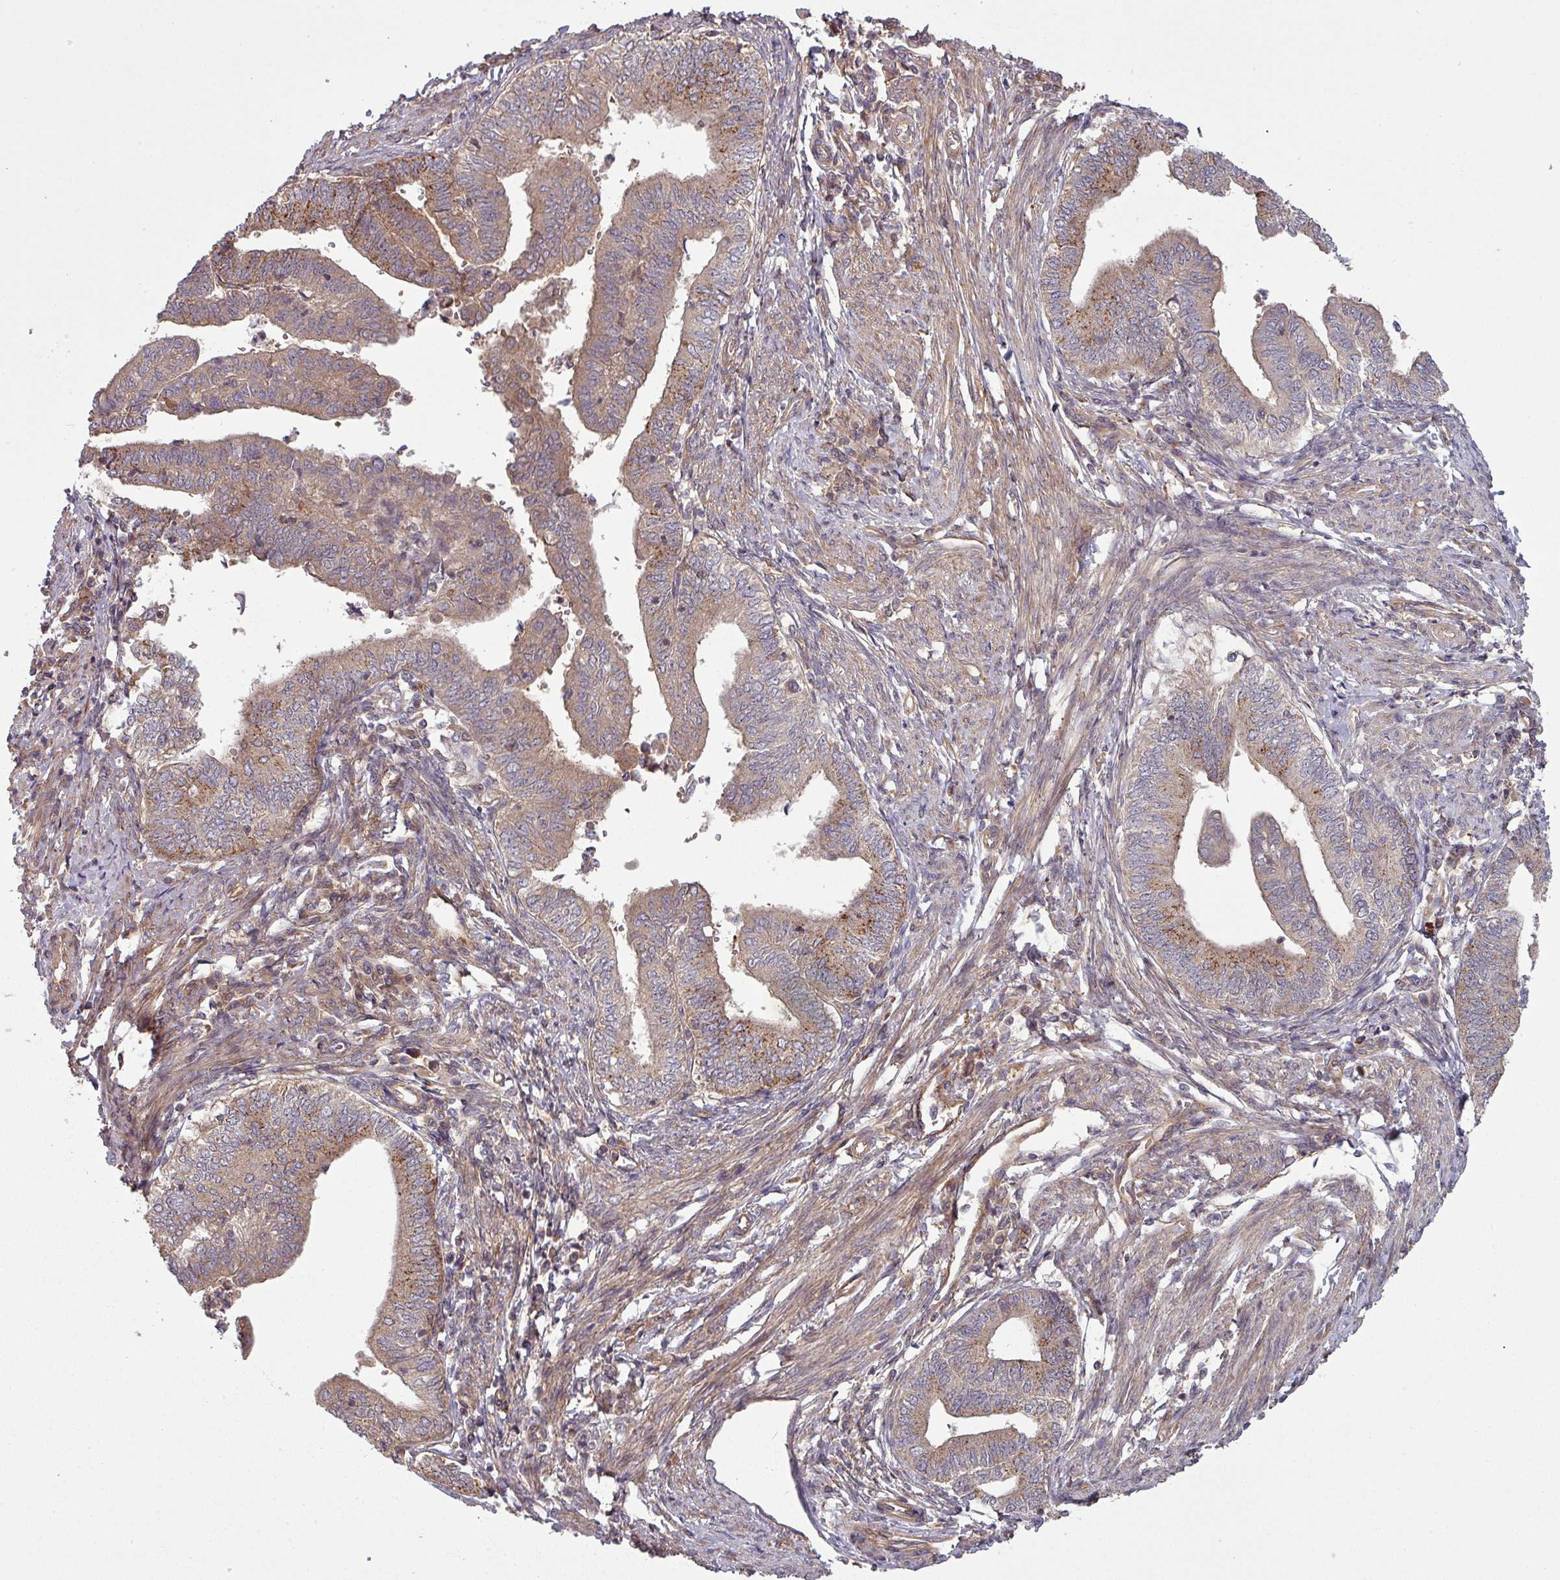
{"staining": {"intensity": "weak", "quantity": "25%-75%", "location": "cytoplasmic/membranous"}, "tissue": "endometrial cancer", "cell_type": "Tumor cells", "image_type": "cancer", "snomed": [{"axis": "morphology", "description": "Adenocarcinoma, NOS"}, {"axis": "topography", "description": "Endometrium"}], "caption": "Brown immunohistochemical staining in adenocarcinoma (endometrial) reveals weak cytoplasmic/membranous staining in approximately 25%-75% of tumor cells. The protein of interest is stained brown, and the nuclei are stained in blue (DAB (3,3'-diaminobenzidine) IHC with brightfield microscopy, high magnification).", "gene": "SNRNP25", "patient": {"sex": "female", "age": 66}}